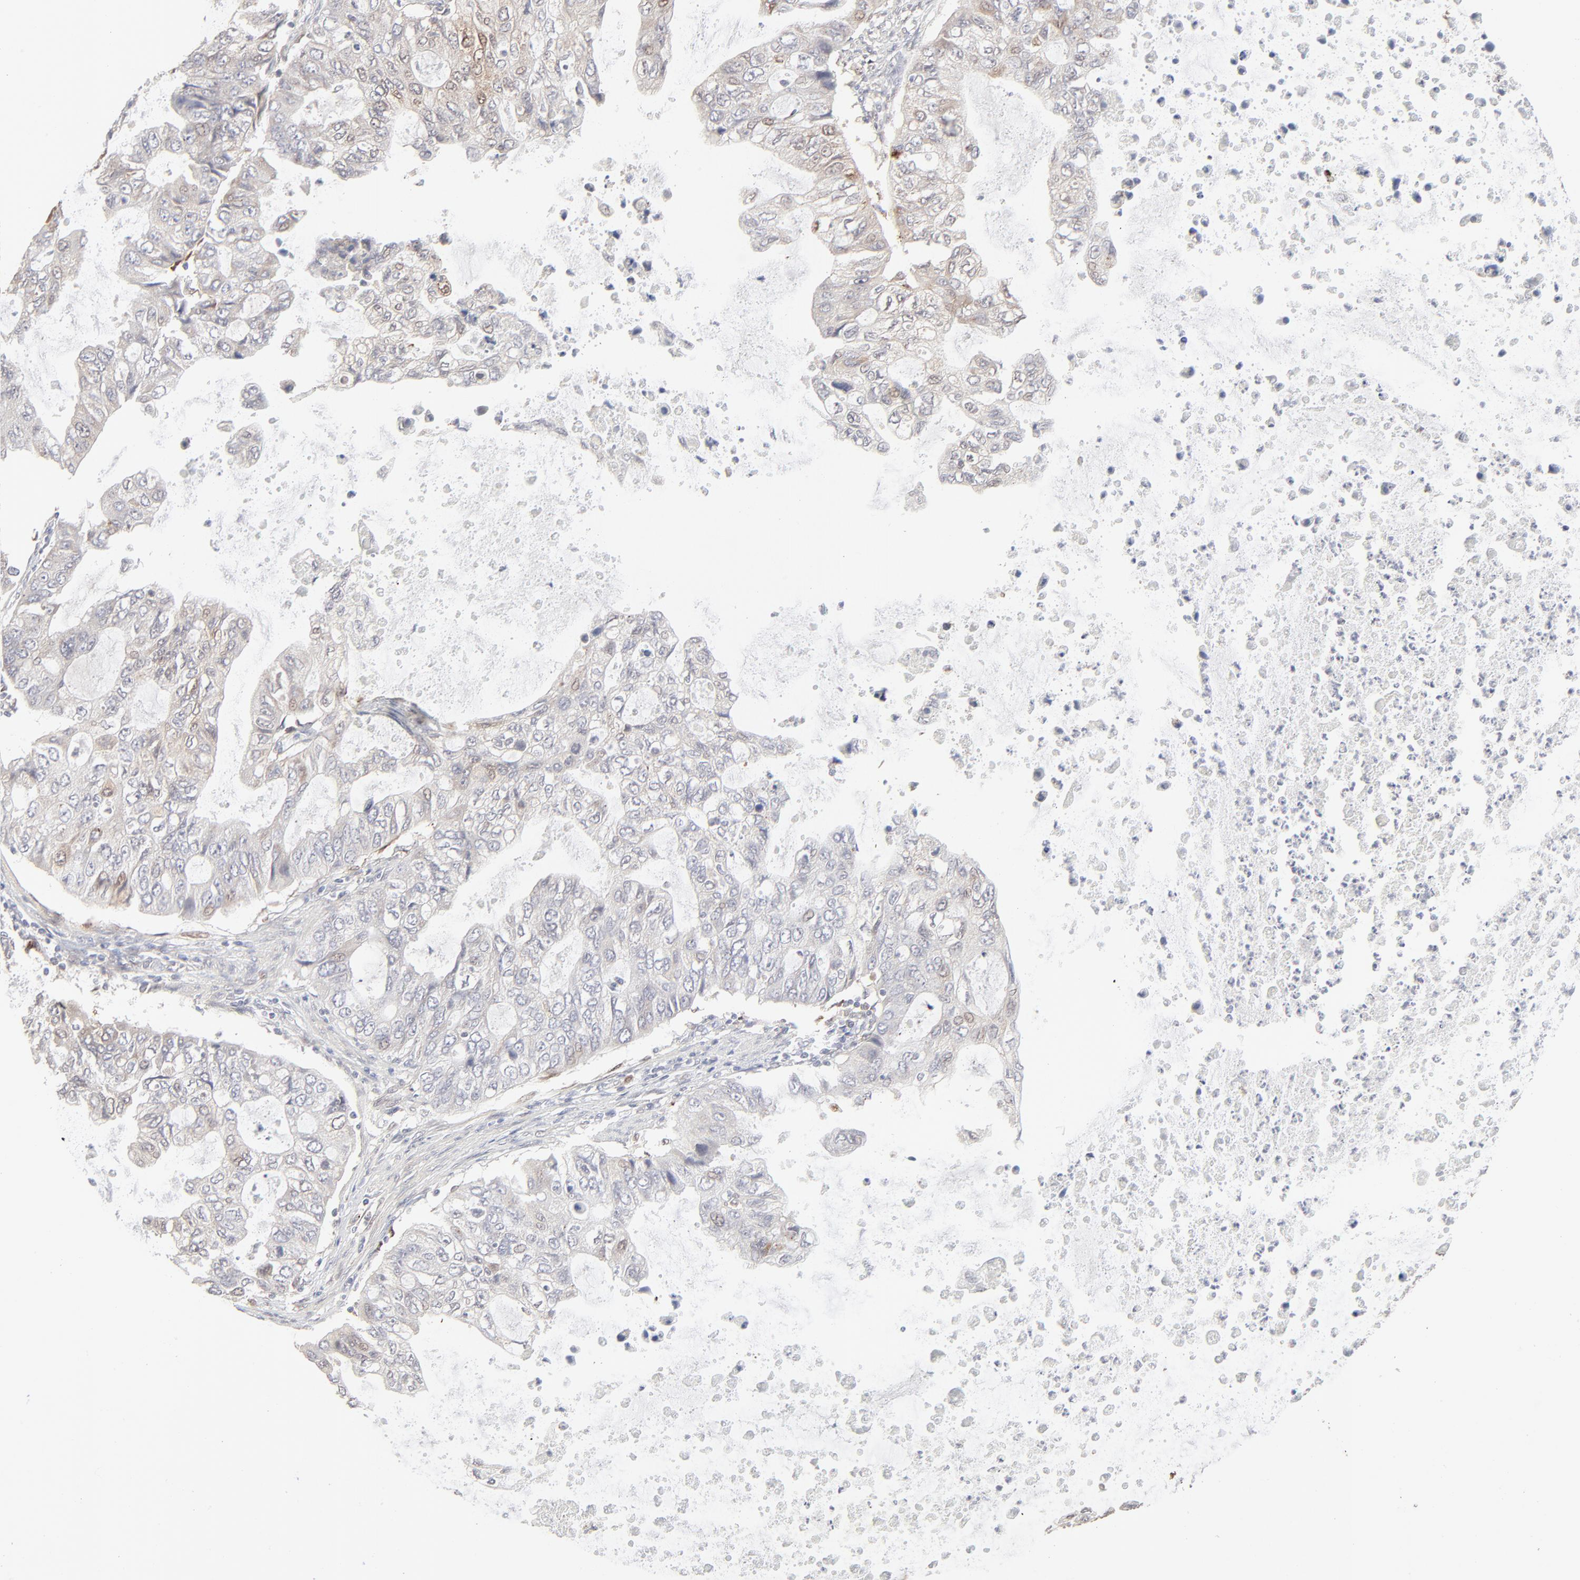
{"staining": {"intensity": "weak", "quantity": "<25%", "location": "nuclear"}, "tissue": "stomach cancer", "cell_type": "Tumor cells", "image_type": "cancer", "snomed": [{"axis": "morphology", "description": "Adenocarcinoma, NOS"}, {"axis": "topography", "description": "Stomach, upper"}], "caption": "Tumor cells are negative for brown protein staining in stomach cancer. Brightfield microscopy of IHC stained with DAB (brown) and hematoxylin (blue), captured at high magnification.", "gene": "LGALS2", "patient": {"sex": "female", "age": 52}}